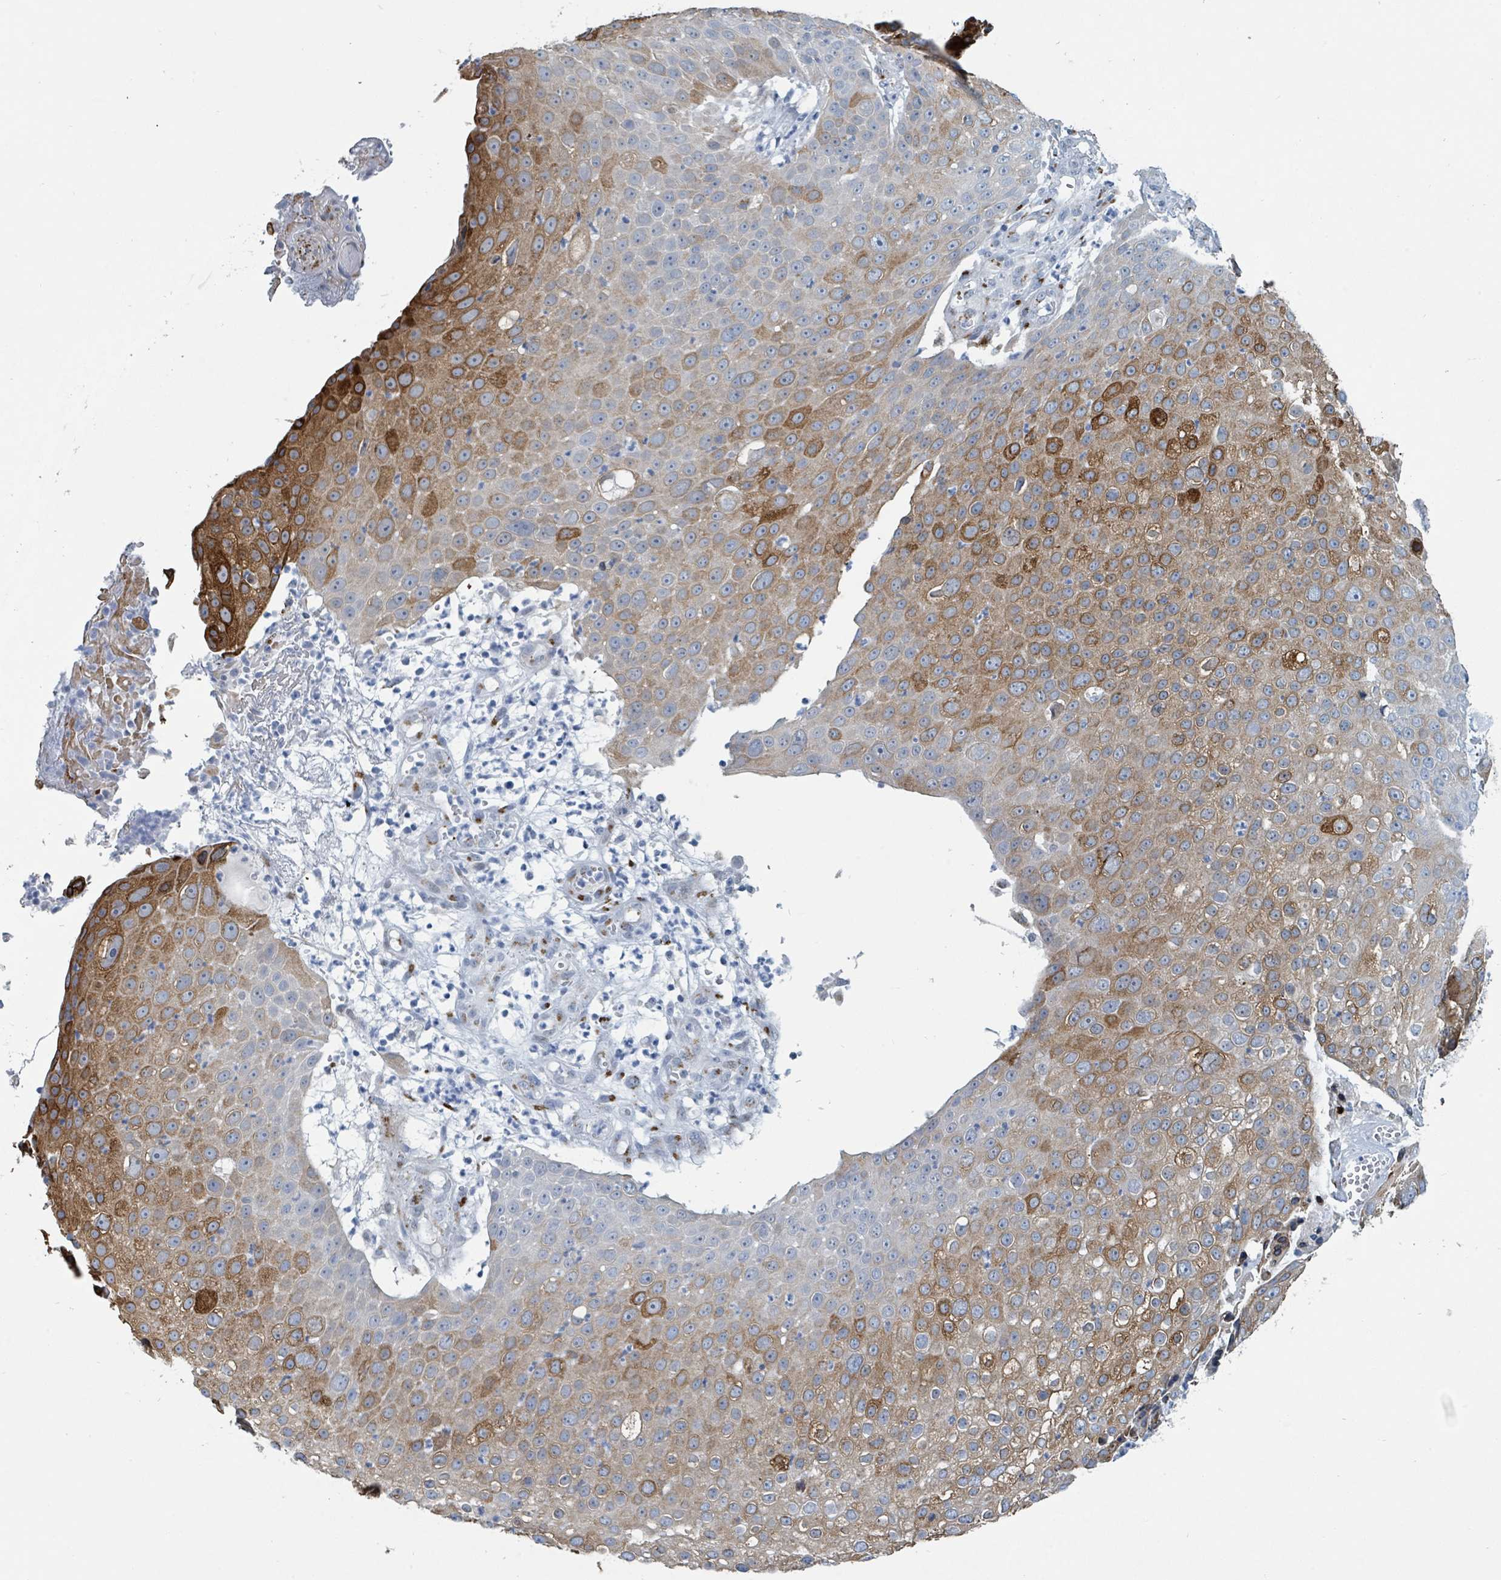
{"staining": {"intensity": "strong", "quantity": "25%-75%", "location": "cytoplasmic/membranous"}, "tissue": "skin cancer", "cell_type": "Tumor cells", "image_type": "cancer", "snomed": [{"axis": "morphology", "description": "Squamous cell carcinoma, NOS"}, {"axis": "topography", "description": "Skin"}], "caption": "Approximately 25%-75% of tumor cells in skin cancer demonstrate strong cytoplasmic/membranous protein expression as visualized by brown immunohistochemical staining.", "gene": "DCAF5", "patient": {"sex": "male", "age": 71}}